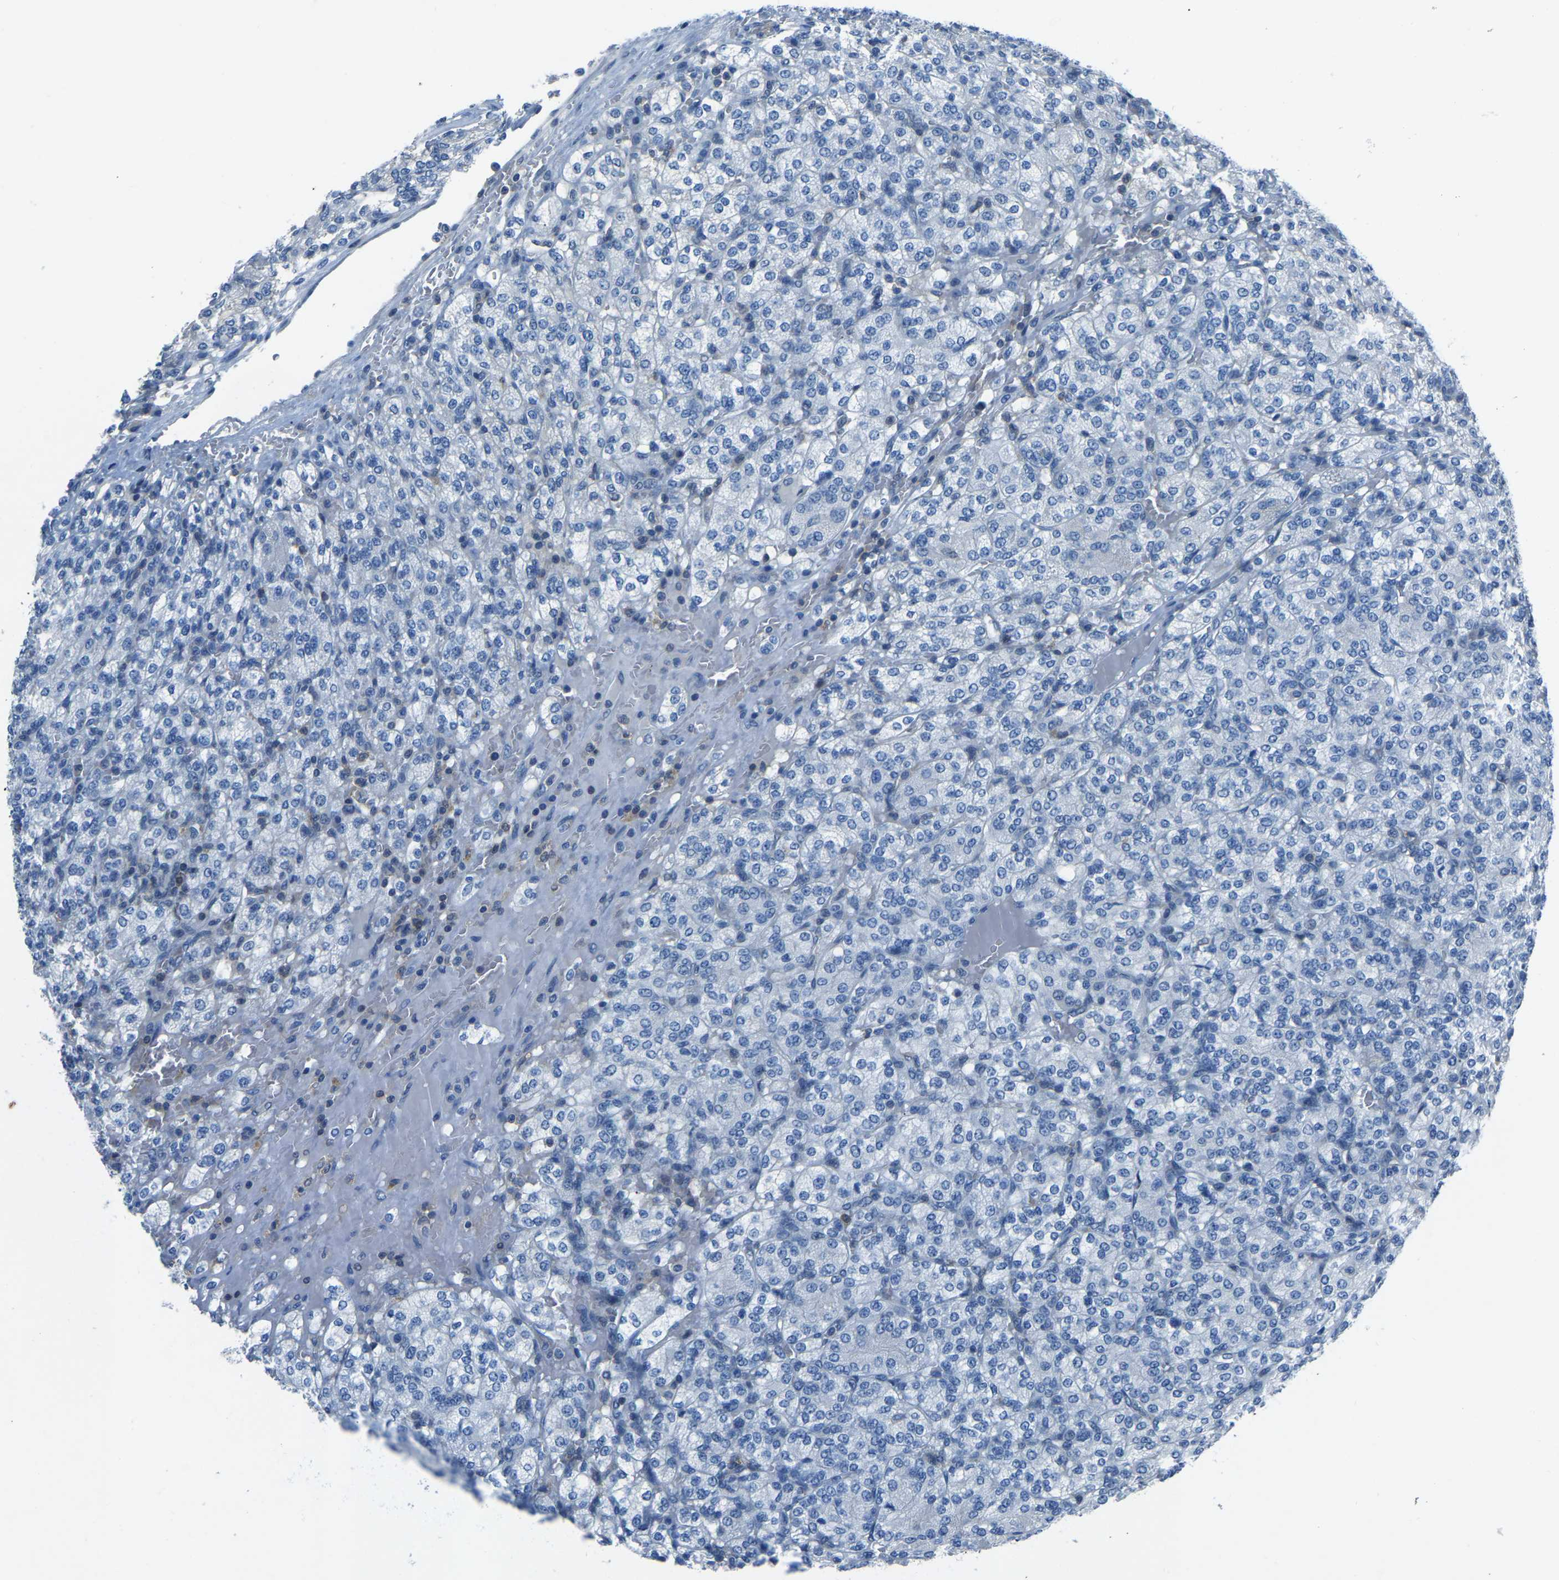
{"staining": {"intensity": "negative", "quantity": "none", "location": "none"}, "tissue": "renal cancer", "cell_type": "Tumor cells", "image_type": "cancer", "snomed": [{"axis": "morphology", "description": "Adenocarcinoma, NOS"}, {"axis": "topography", "description": "Kidney"}], "caption": "Photomicrograph shows no protein positivity in tumor cells of renal cancer tissue. (Brightfield microscopy of DAB (3,3'-diaminobenzidine) immunohistochemistry at high magnification).", "gene": "XIRP1", "patient": {"sex": "male", "age": 77}}